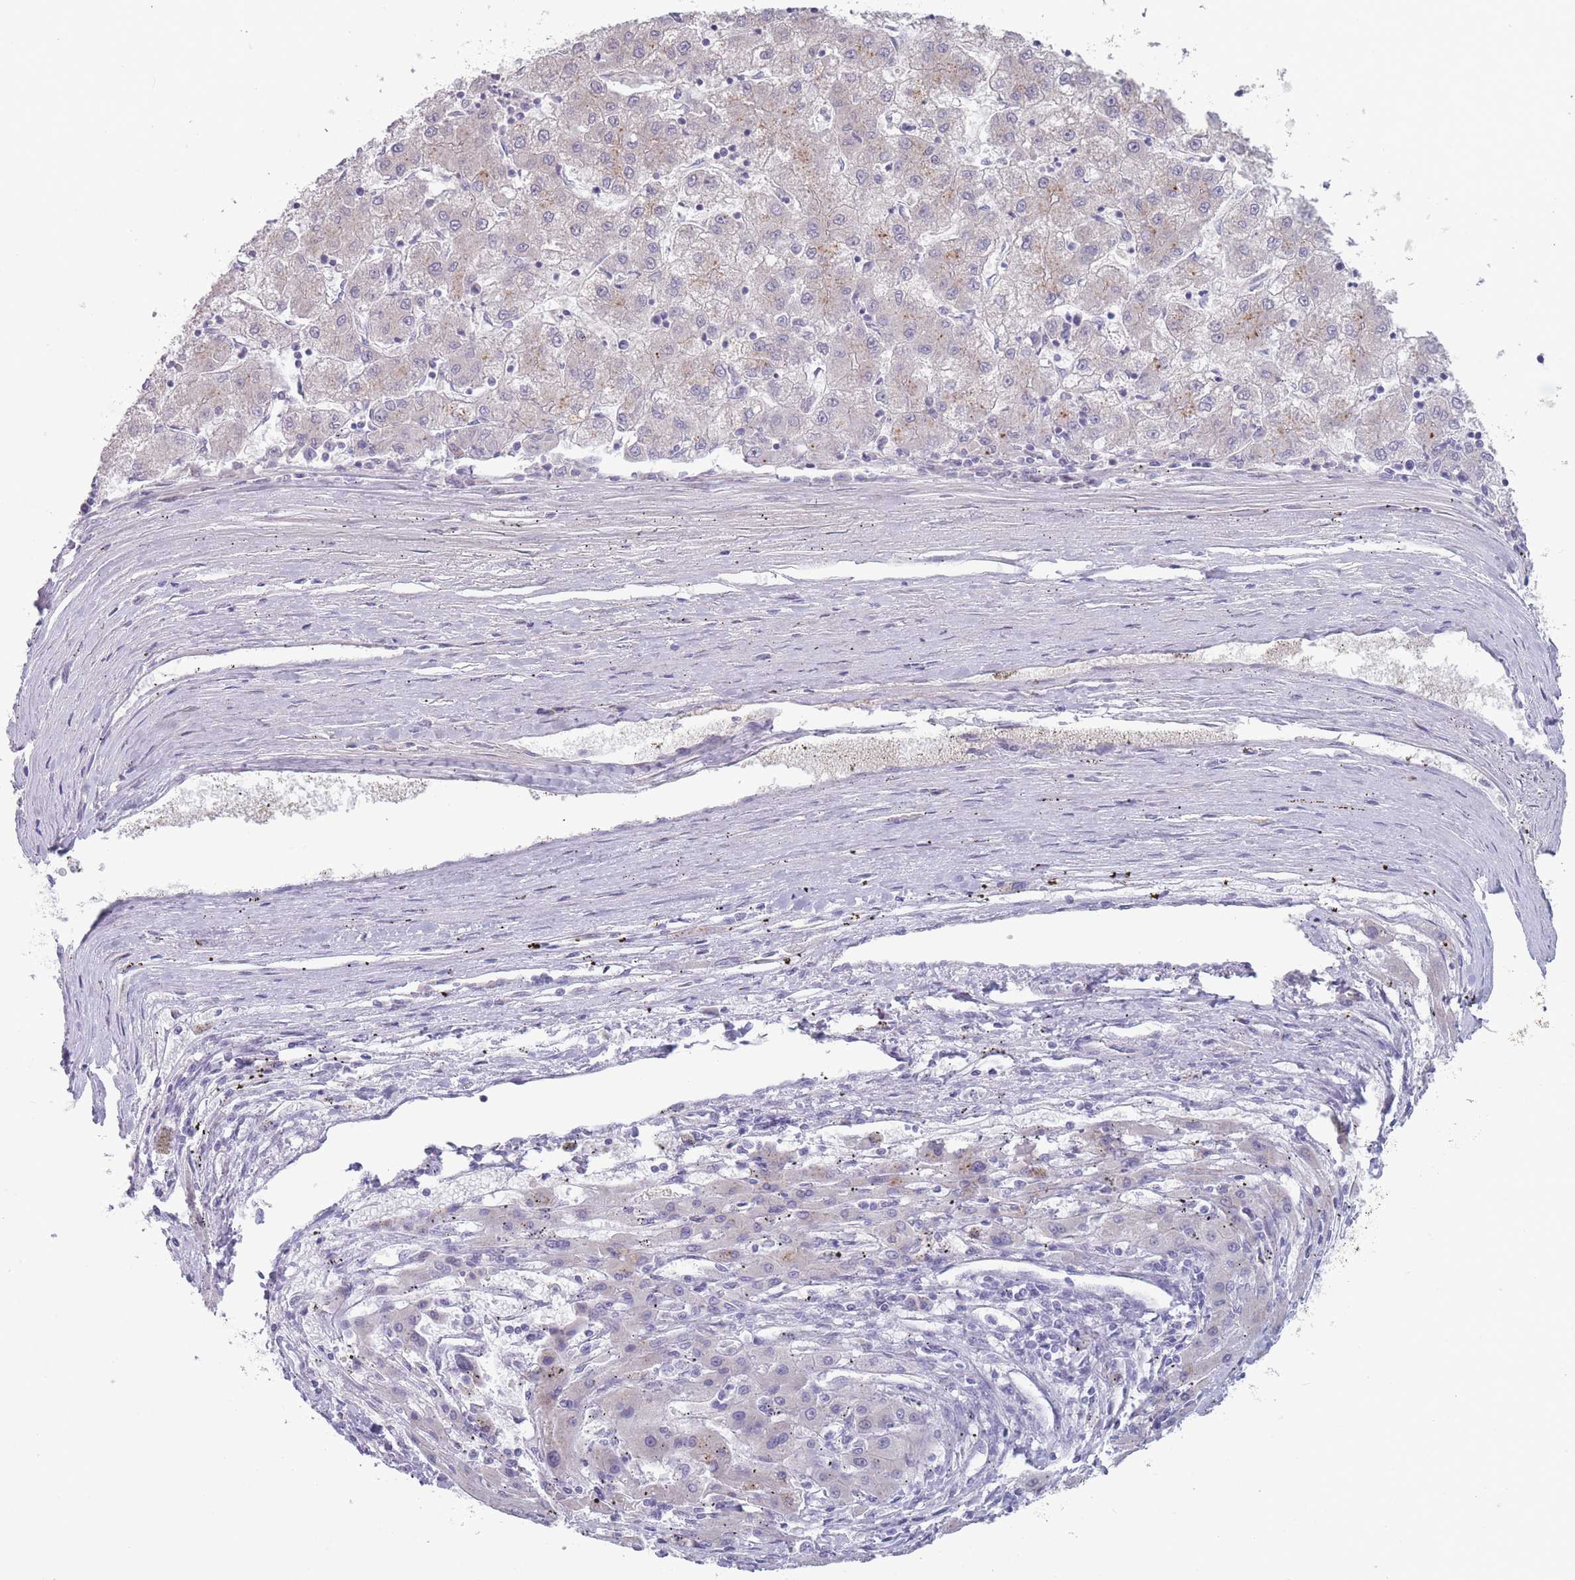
{"staining": {"intensity": "negative", "quantity": "none", "location": "none"}, "tissue": "liver cancer", "cell_type": "Tumor cells", "image_type": "cancer", "snomed": [{"axis": "morphology", "description": "Carcinoma, Hepatocellular, NOS"}, {"axis": "topography", "description": "Liver"}], "caption": "Liver hepatocellular carcinoma stained for a protein using immunohistochemistry displays no staining tumor cells.", "gene": "PAIP2B", "patient": {"sex": "male", "age": 72}}